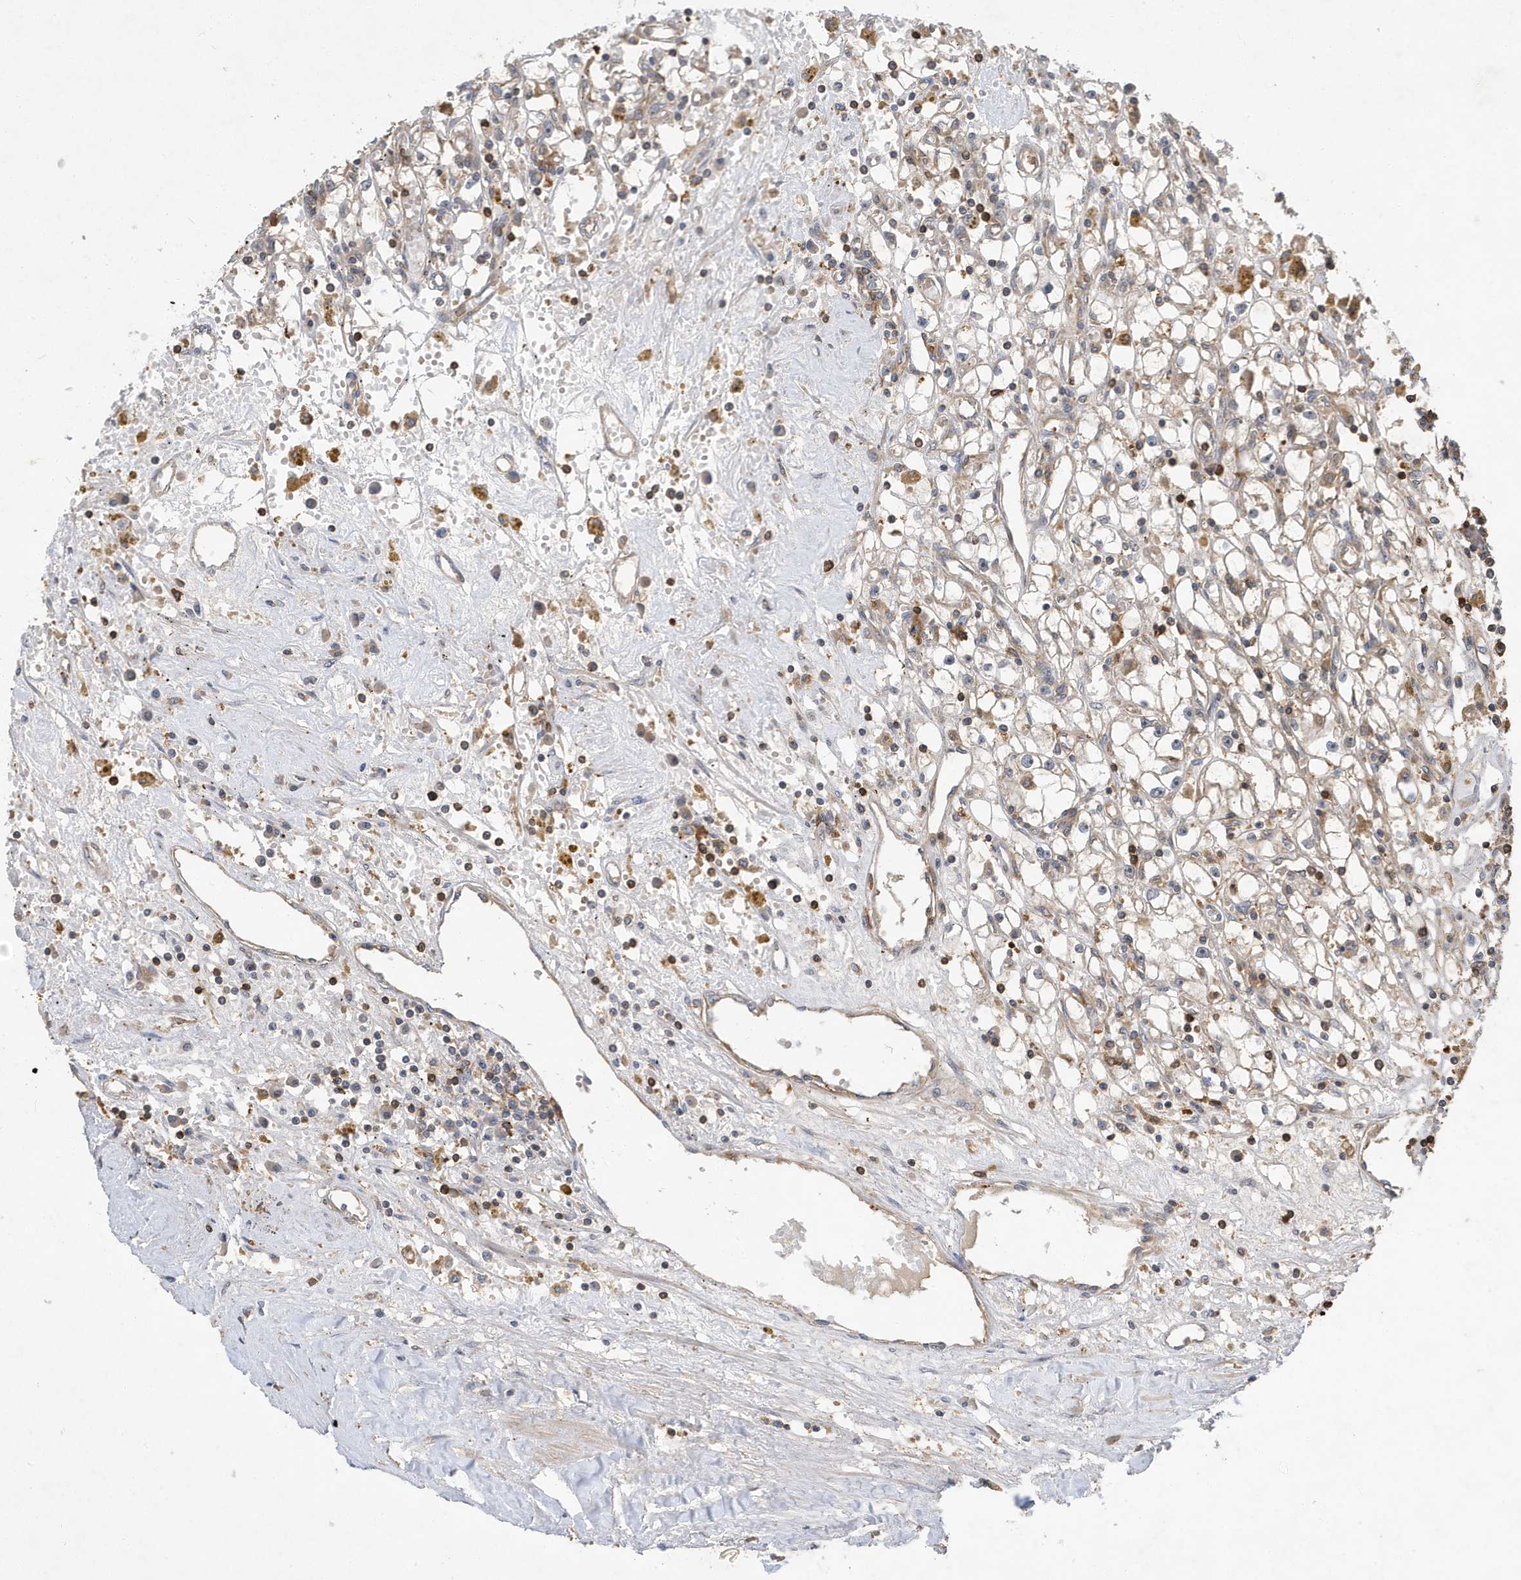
{"staining": {"intensity": "negative", "quantity": "none", "location": "none"}, "tissue": "renal cancer", "cell_type": "Tumor cells", "image_type": "cancer", "snomed": [{"axis": "morphology", "description": "Adenocarcinoma, NOS"}, {"axis": "topography", "description": "Kidney"}], "caption": "Micrograph shows no significant protein staining in tumor cells of renal adenocarcinoma. (DAB immunohistochemistry (IHC) visualized using brightfield microscopy, high magnification).", "gene": "LAPTM4A", "patient": {"sex": "male", "age": 56}}